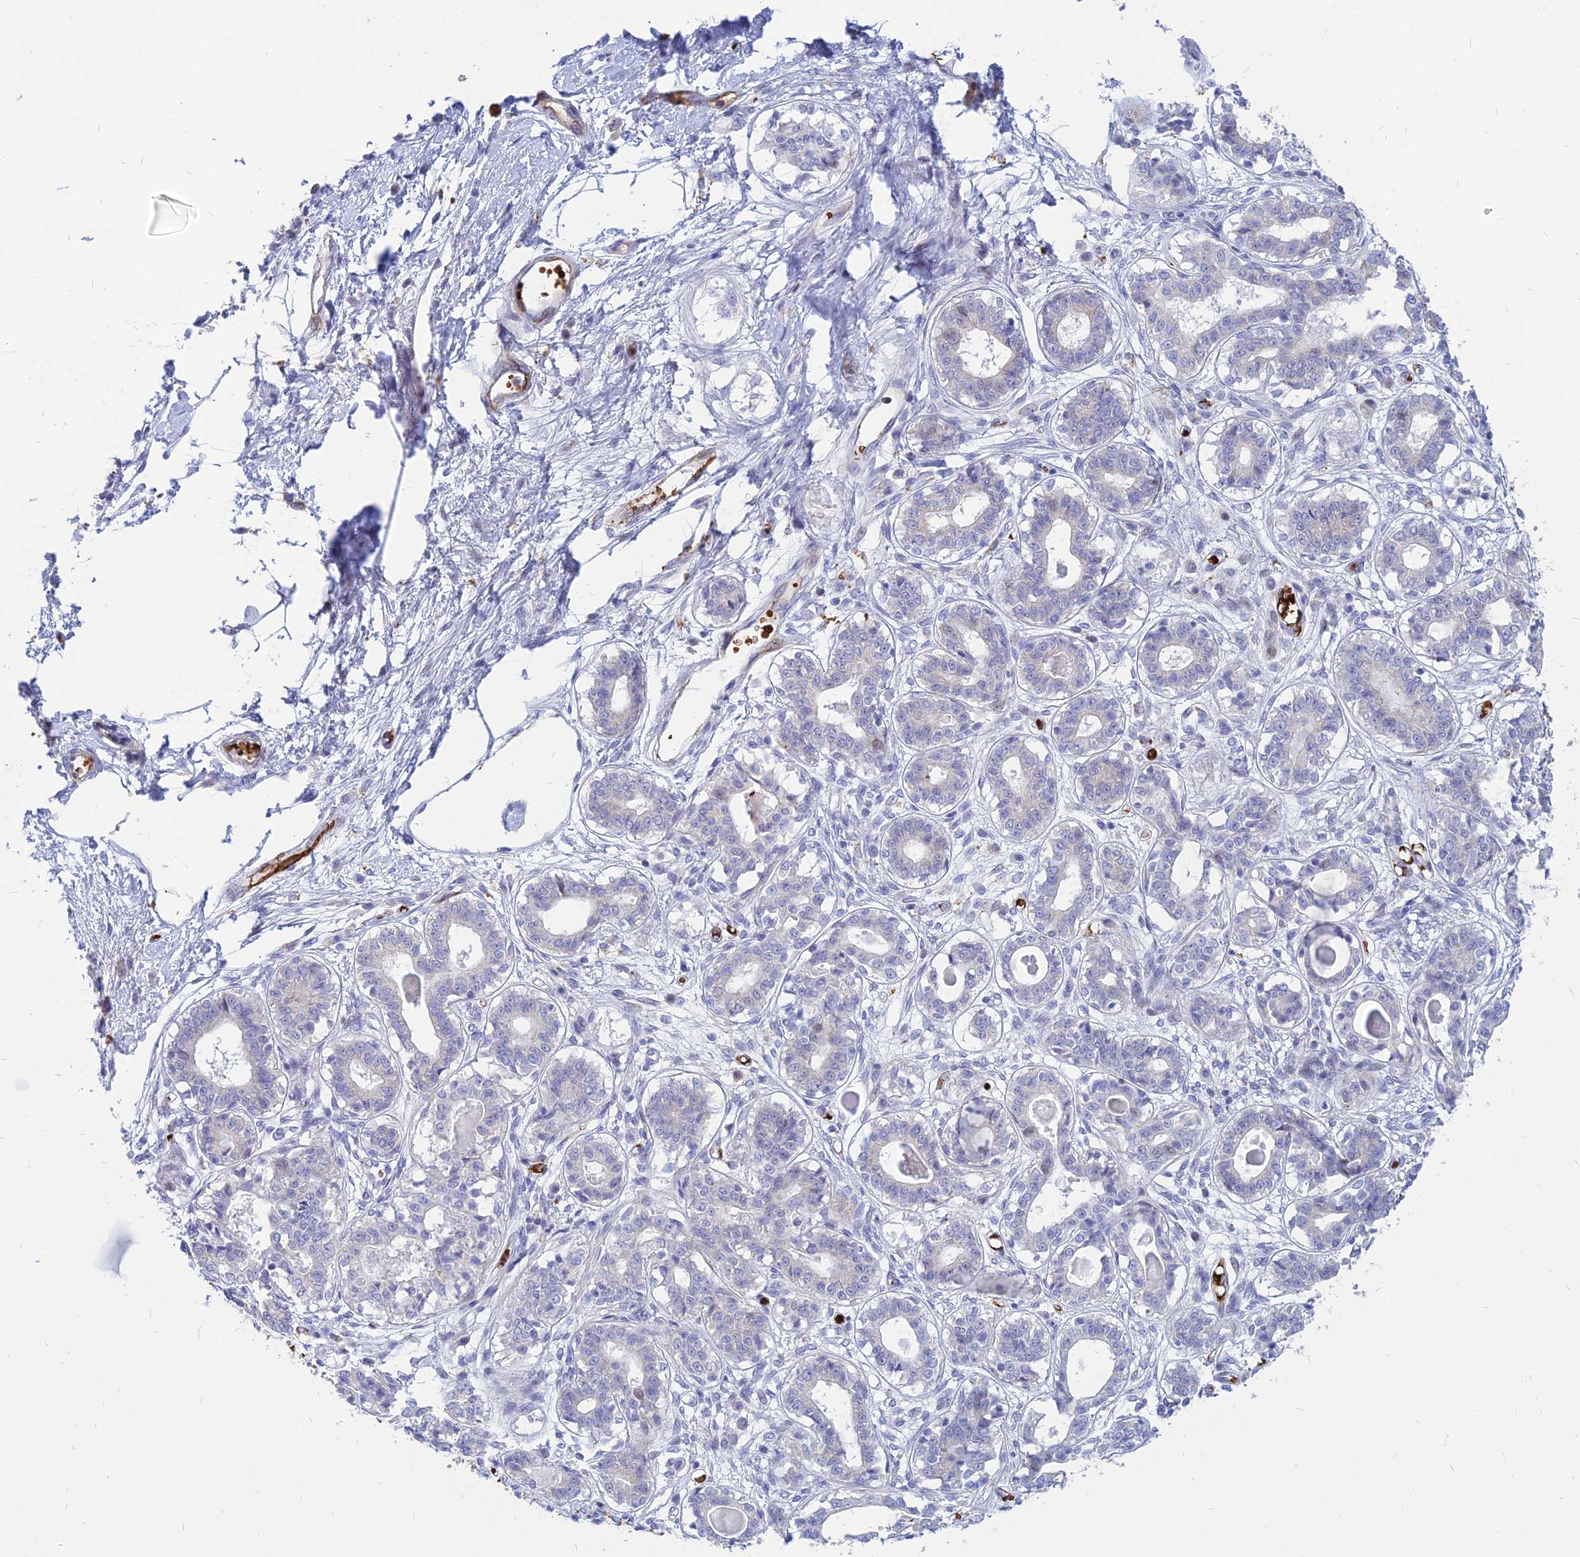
{"staining": {"intensity": "negative", "quantity": "none", "location": "none"}, "tissue": "breast", "cell_type": "Adipocytes", "image_type": "normal", "snomed": [{"axis": "morphology", "description": "Normal tissue, NOS"}, {"axis": "topography", "description": "Breast"}], "caption": "DAB immunohistochemical staining of normal breast shows no significant positivity in adipocytes. Brightfield microscopy of immunohistochemistry (IHC) stained with DAB (brown) and hematoxylin (blue), captured at high magnification.", "gene": "HHAT", "patient": {"sex": "female", "age": 45}}